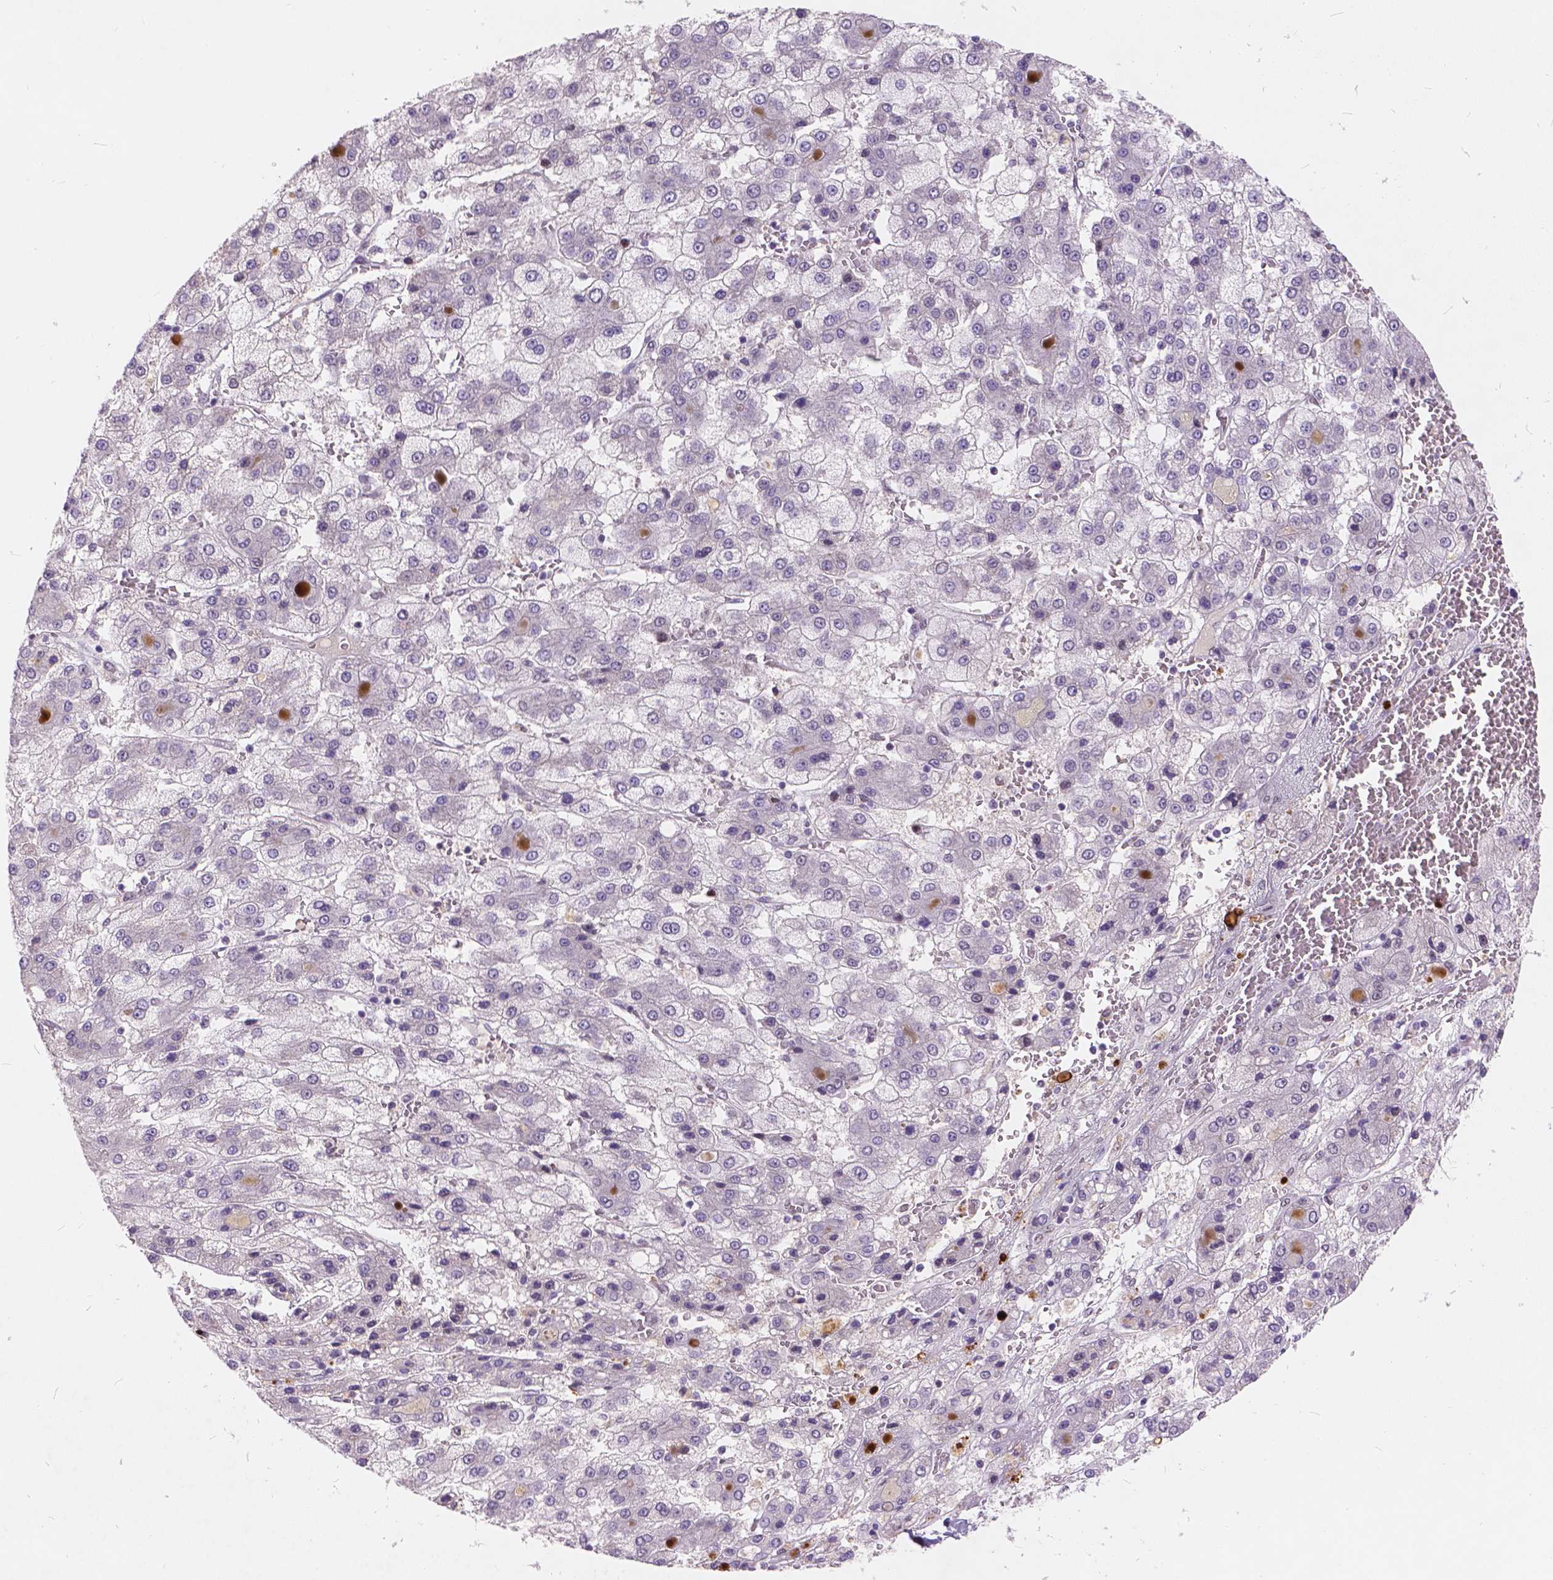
{"staining": {"intensity": "negative", "quantity": "none", "location": "none"}, "tissue": "liver cancer", "cell_type": "Tumor cells", "image_type": "cancer", "snomed": [{"axis": "morphology", "description": "Carcinoma, Hepatocellular, NOS"}, {"axis": "topography", "description": "Liver"}], "caption": "This is a image of IHC staining of hepatocellular carcinoma (liver), which shows no expression in tumor cells.", "gene": "FAM53A", "patient": {"sex": "male", "age": 73}}